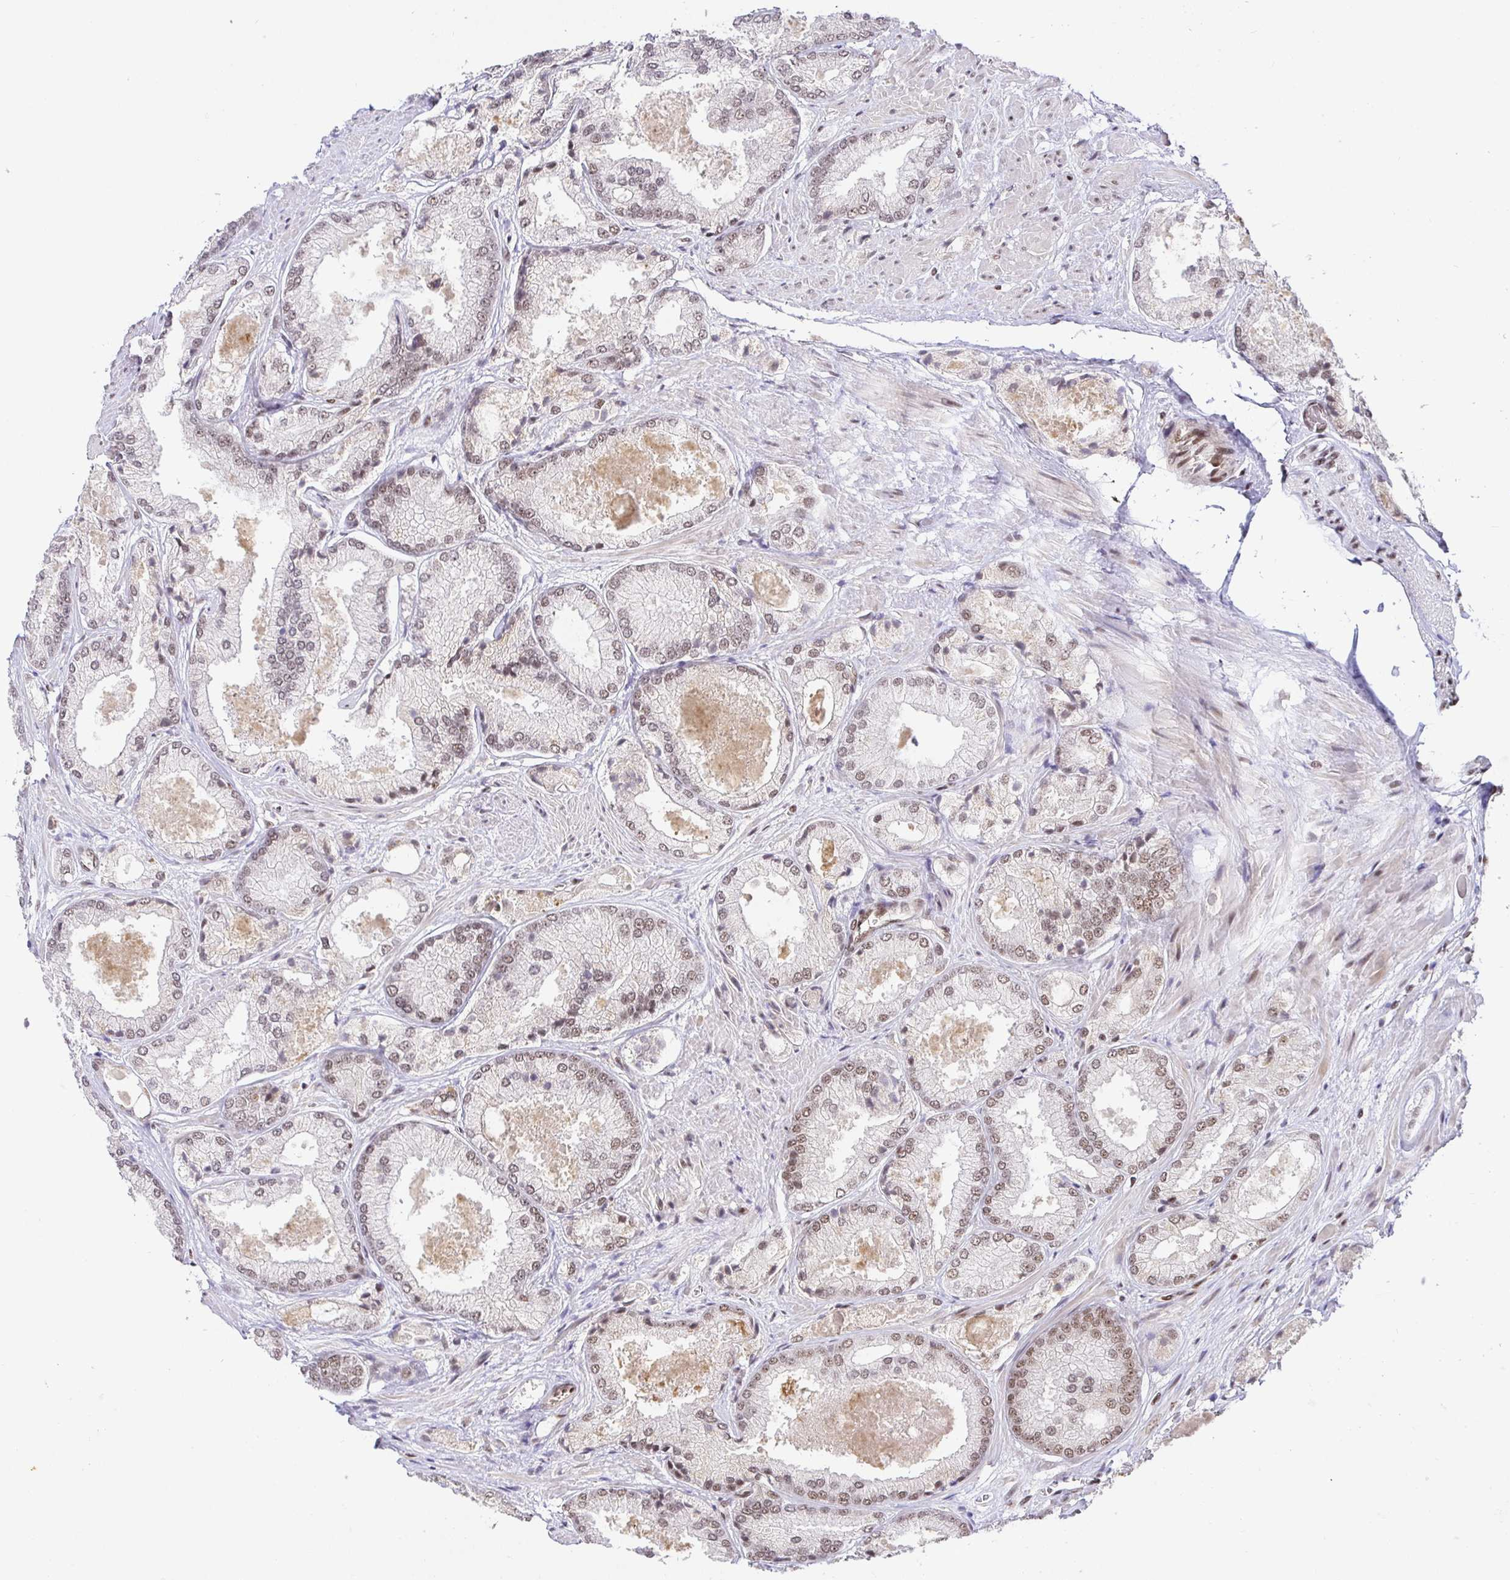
{"staining": {"intensity": "moderate", "quantity": "25%-75%", "location": "nuclear"}, "tissue": "prostate cancer", "cell_type": "Tumor cells", "image_type": "cancer", "snomed": [{"axis": "morphology", "description": "Adenocarcinoma, High grade"}, {"axis": "topography", "description": "Prostate"}], "caption": "Protein expression analysis of human prostate cancer reveals moderate nuclear expression in approximately 25%-75% of tumor cells.", "gene": "USF1", "patient": {"sex": "male", "age": 68}}